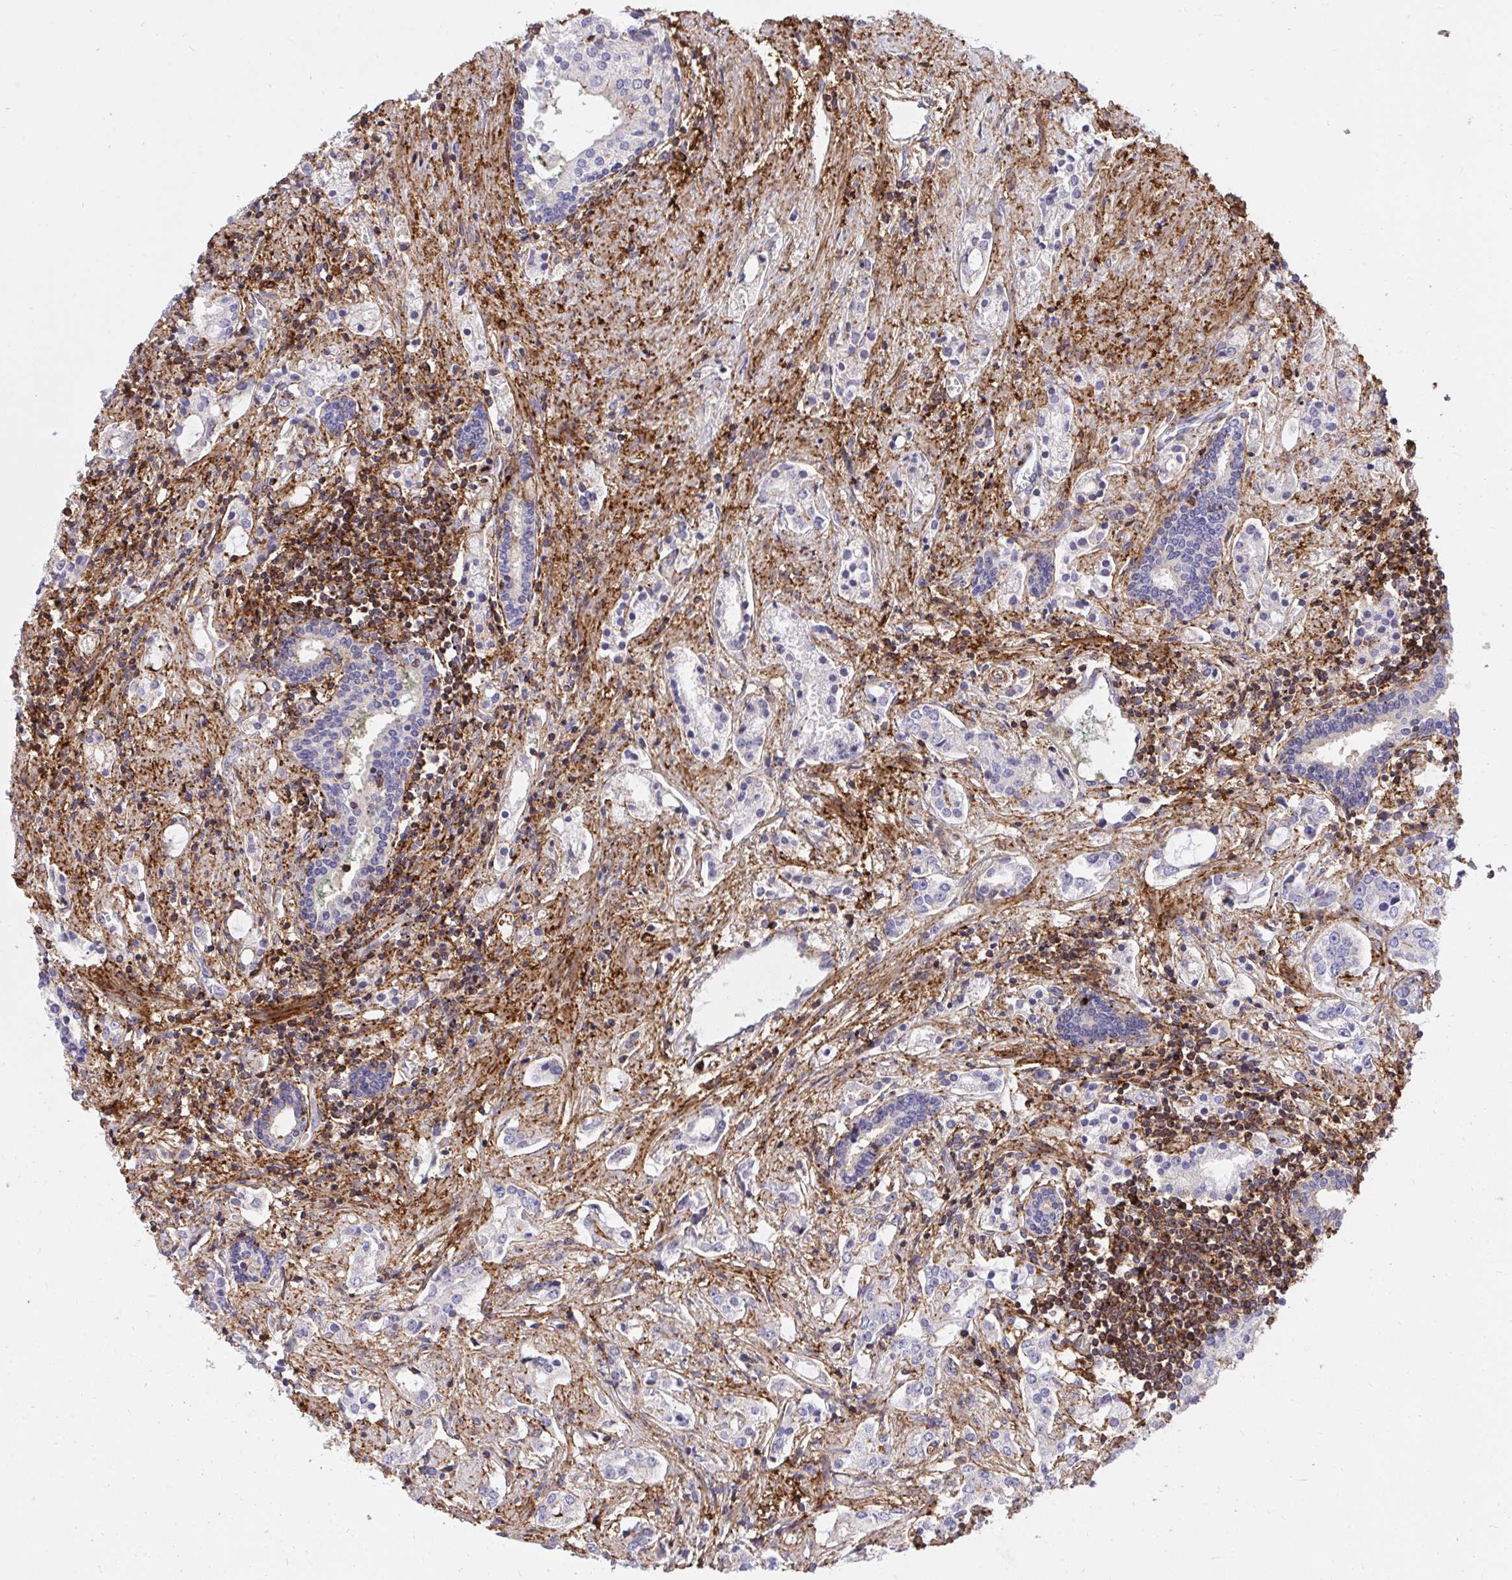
{"staining": {"intensity": "weak", "quantity": "<25%", "location": "cytoplasmic/membranous"}, "tissue": "prostate cancer", "cell_type": "Tumor cells", "image_type": "cancer", "snomed": [{"axis": "morphology", "description": "Adenocarcinoma, Medium grade"}, {"axis": "topography", "description": "Prostate"}], "caption": "High magnification brightfield microscopy of medium-grade adenocarcinoma (prostate) stained with DAB (brown) and counterstained with hematoxylin (blue): tumor cells show no significant positivity. (Stains: DAB IHC with hematoxylin counter stain, Microscopy: brightfield microscopy at high magnification).", "gene": "ERI1", "patient": {"sex": "male", "age": 57}}